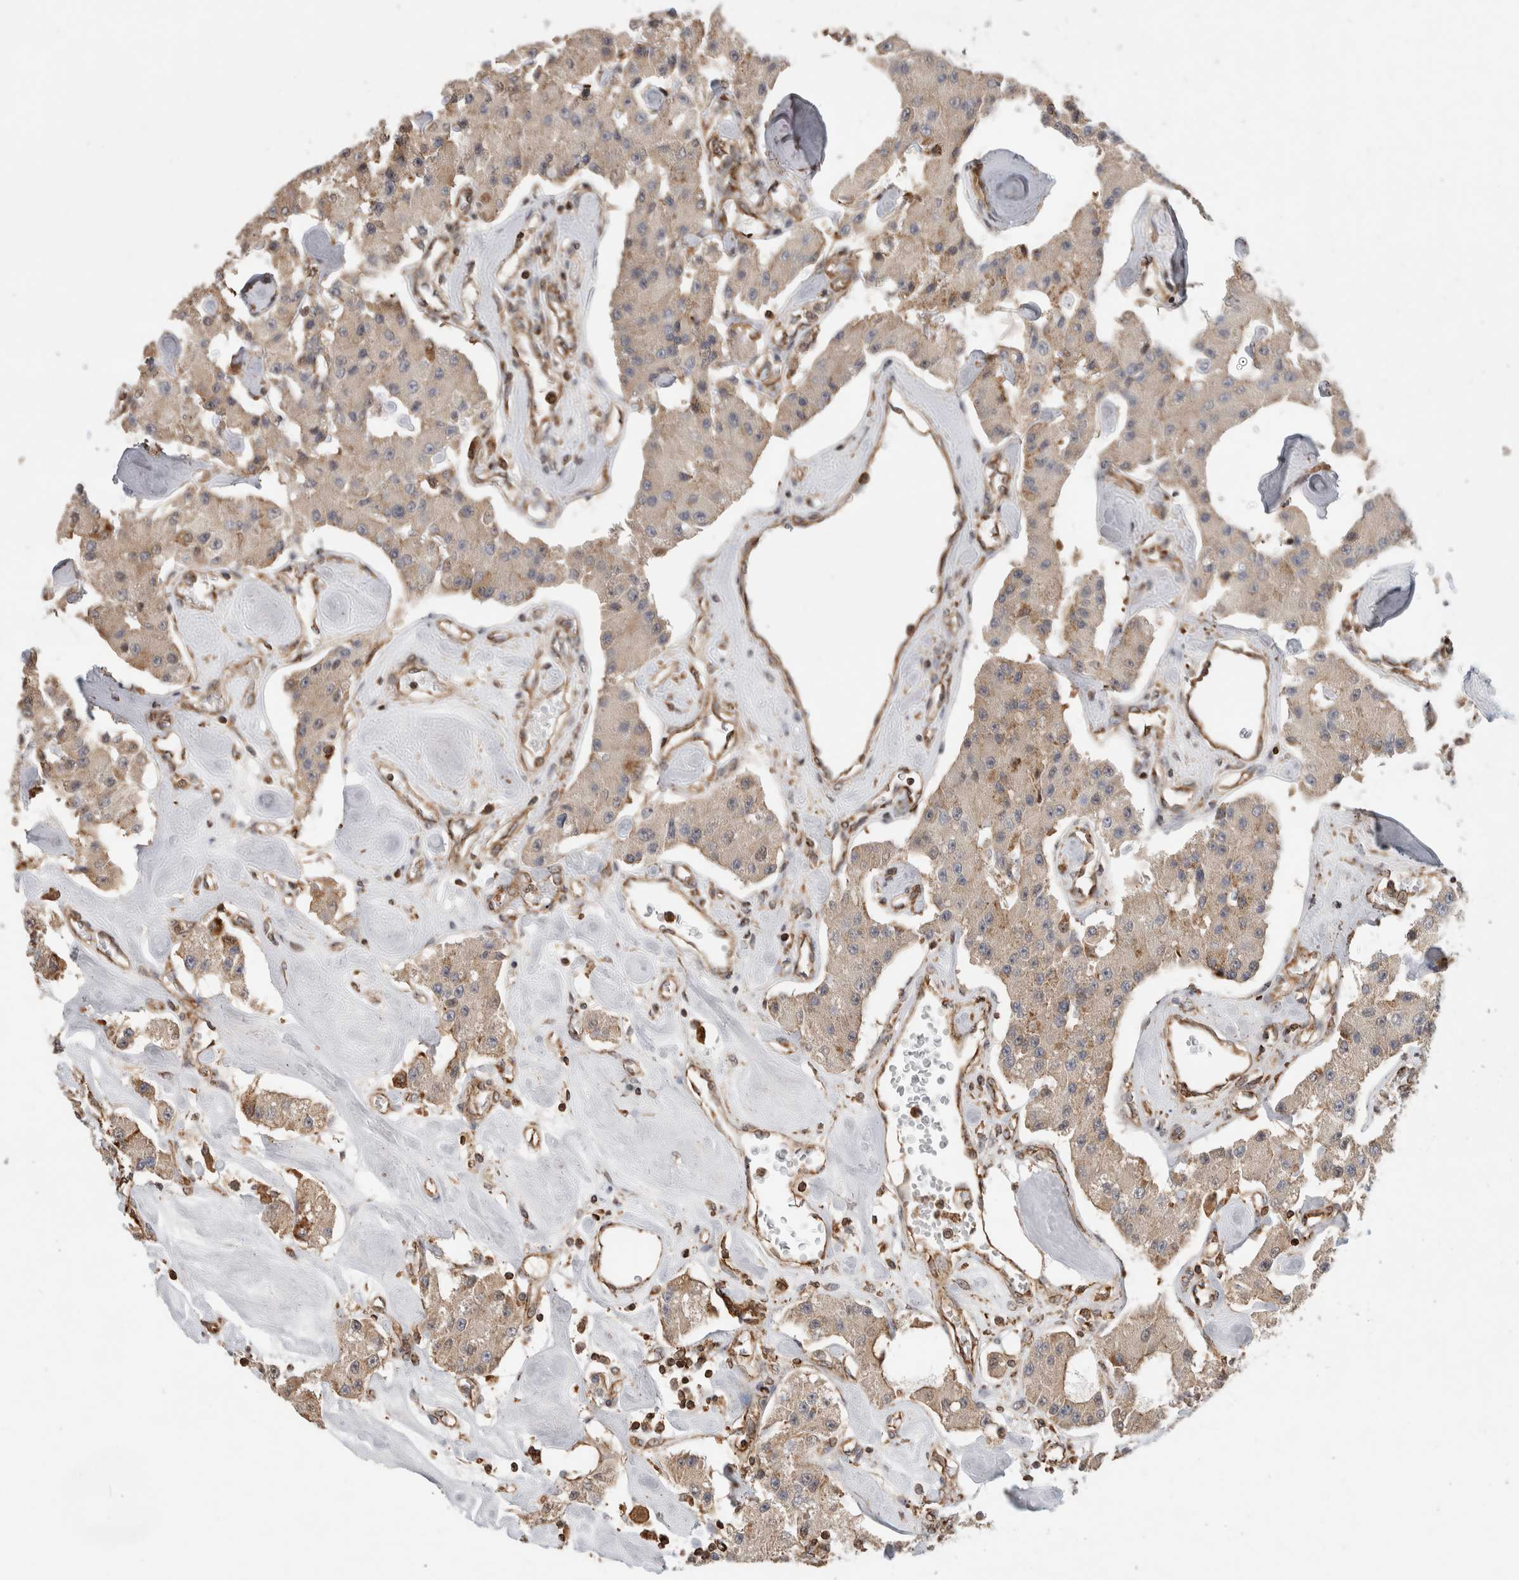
{"staining": {"intensity": "weak", "quantity": ">75%", "location": "cytoplasmic/membranous"}, "tissue": "carcinoid", "cell_type": "Tumor cells", "image_type": "cancer", "snomed": [{"axis": "morphology", "description": "Carcinoid, malignant, NOS"}, {"axis": "topography", "description": "Pancreas"}], "caption": "Immunohistochemical staining of human carcinoid (malignant) shows weak cytoplasmic/membranous protein staining in about >75% of tumor cells.", "gene": "IMMP2L", "patient": {"sex": "male", "age": 41}}